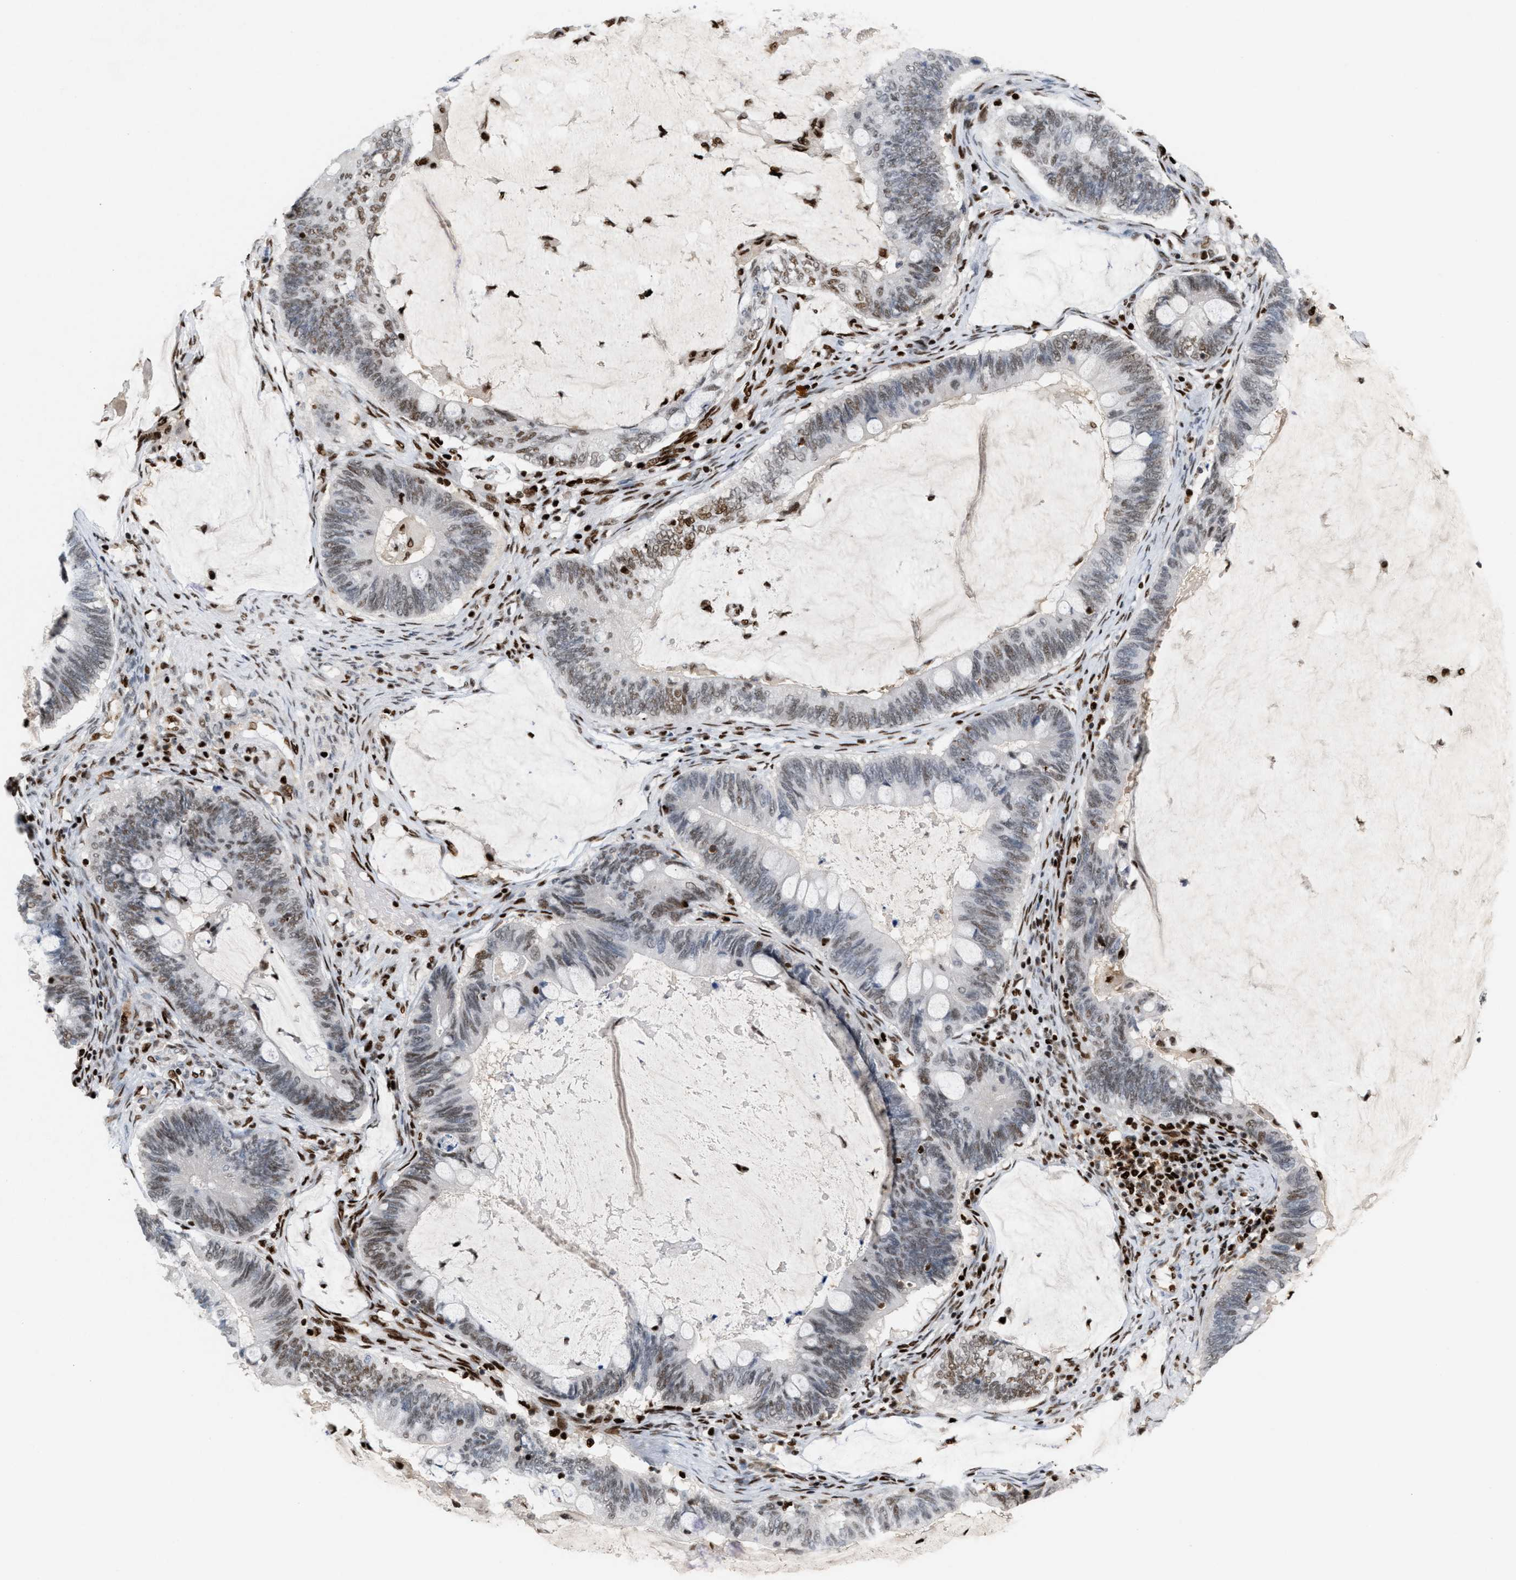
{"staining": {"intensity": "weak", "quantity": "25%-75%", "location": "nuclear"}, "tissue": "ovarian cancer", "cell_type": "Tumor cells", "image_type": "cancer", "snomed": [{"axis": "morphology", "description": "Cystadenocarcinoma, mucinous, NOS"}, {"axis": "topography", "description": "Ovary"}], "caption": "Mucinous cystadenocarcinoma (ovarian) stained with DAB immunohistochemistry (IHC) displays low levels of weak nuclear positivity in about 25%-75% of tumor cells.", "gene": "RNASEK-C17orf49", "patient": {"sex": "female", "age": 61}}